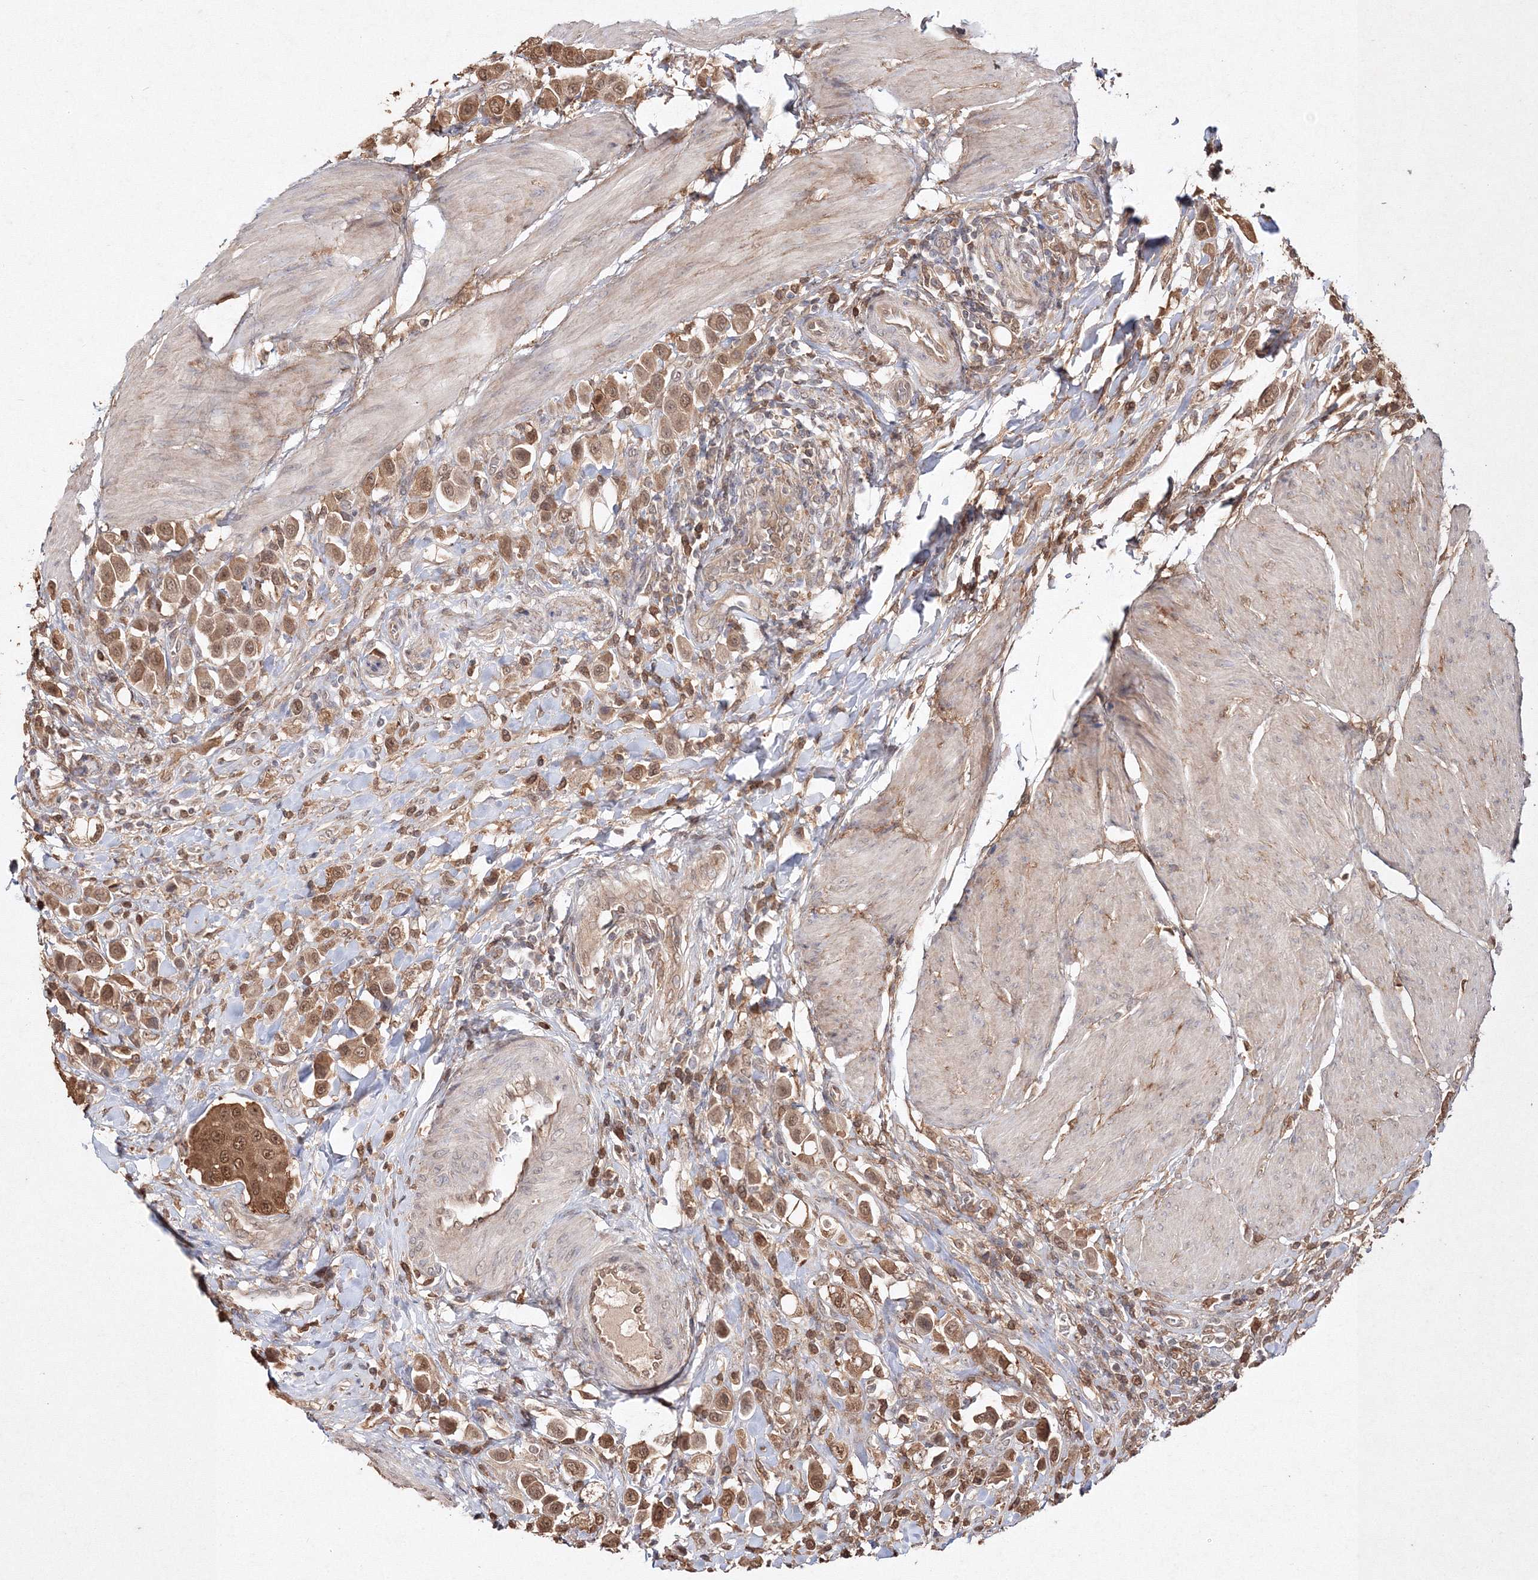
{"staining": {"intensity": "moderate", "quantity": ">75%", "location": "cytoplasmic/membranous,nuclear"}, "tissue": "urothelial cancer", "cell_type": "Tumor cells", "image_type": "cancer", "snomed": [{"axis": "morphology", "description": "Urothelial carcinoma, High grade"}, {"axis": "topography", "description": "Urinary bladder"}], "caption": "High-power microscopy captured an immunohistochemistry histopathology image of high-grade urothelial carcinoma, revealing moderate cytoplasmic/membranous and nuclear expression in approximately >75% of tumor cells.", "gene": "S100A11", "patient": {"sex": "male", "age": 50}}